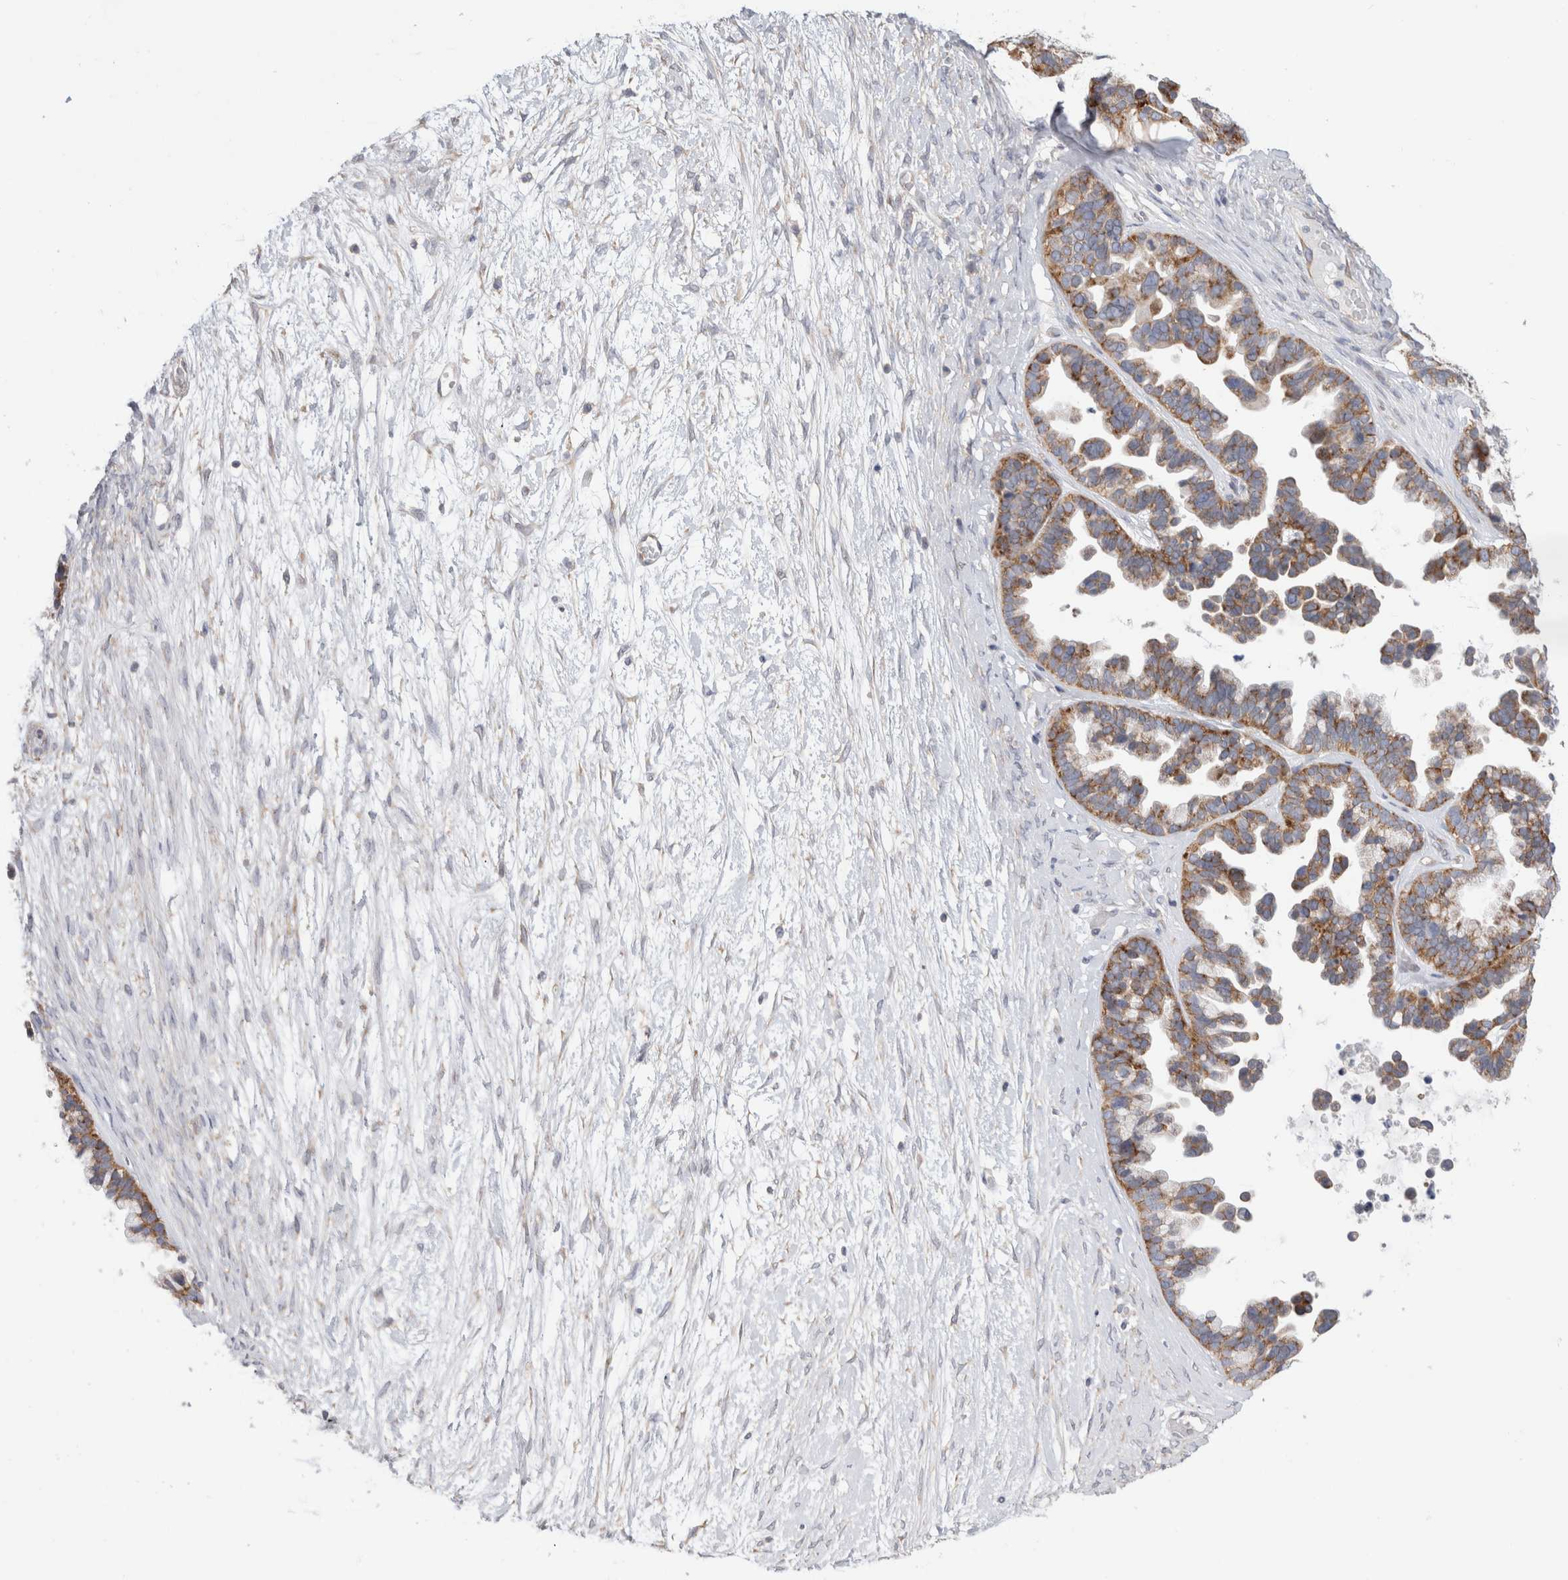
{"staining": {"intensity": "moderate", "quantity": ">75%", "location": "cytoplasmic/membranous"}, "tissue": "ovarian cancer", "cell_type": "Tumor cells", "image_type": "cancer", "snomed": [{"axis": "morphology", "description": "Cystadenocarcinoma, serous, NOS"}, {"axis": "topography", "description": "Ovary"}], "caption": "Protein analysis of ovarian cancer tissue shows moderate cytoplasmic/membranous staining in approximately >75% of tumor cells.", "gene": "ZNF23", "patient": {"sex": "female", "age": 56}}